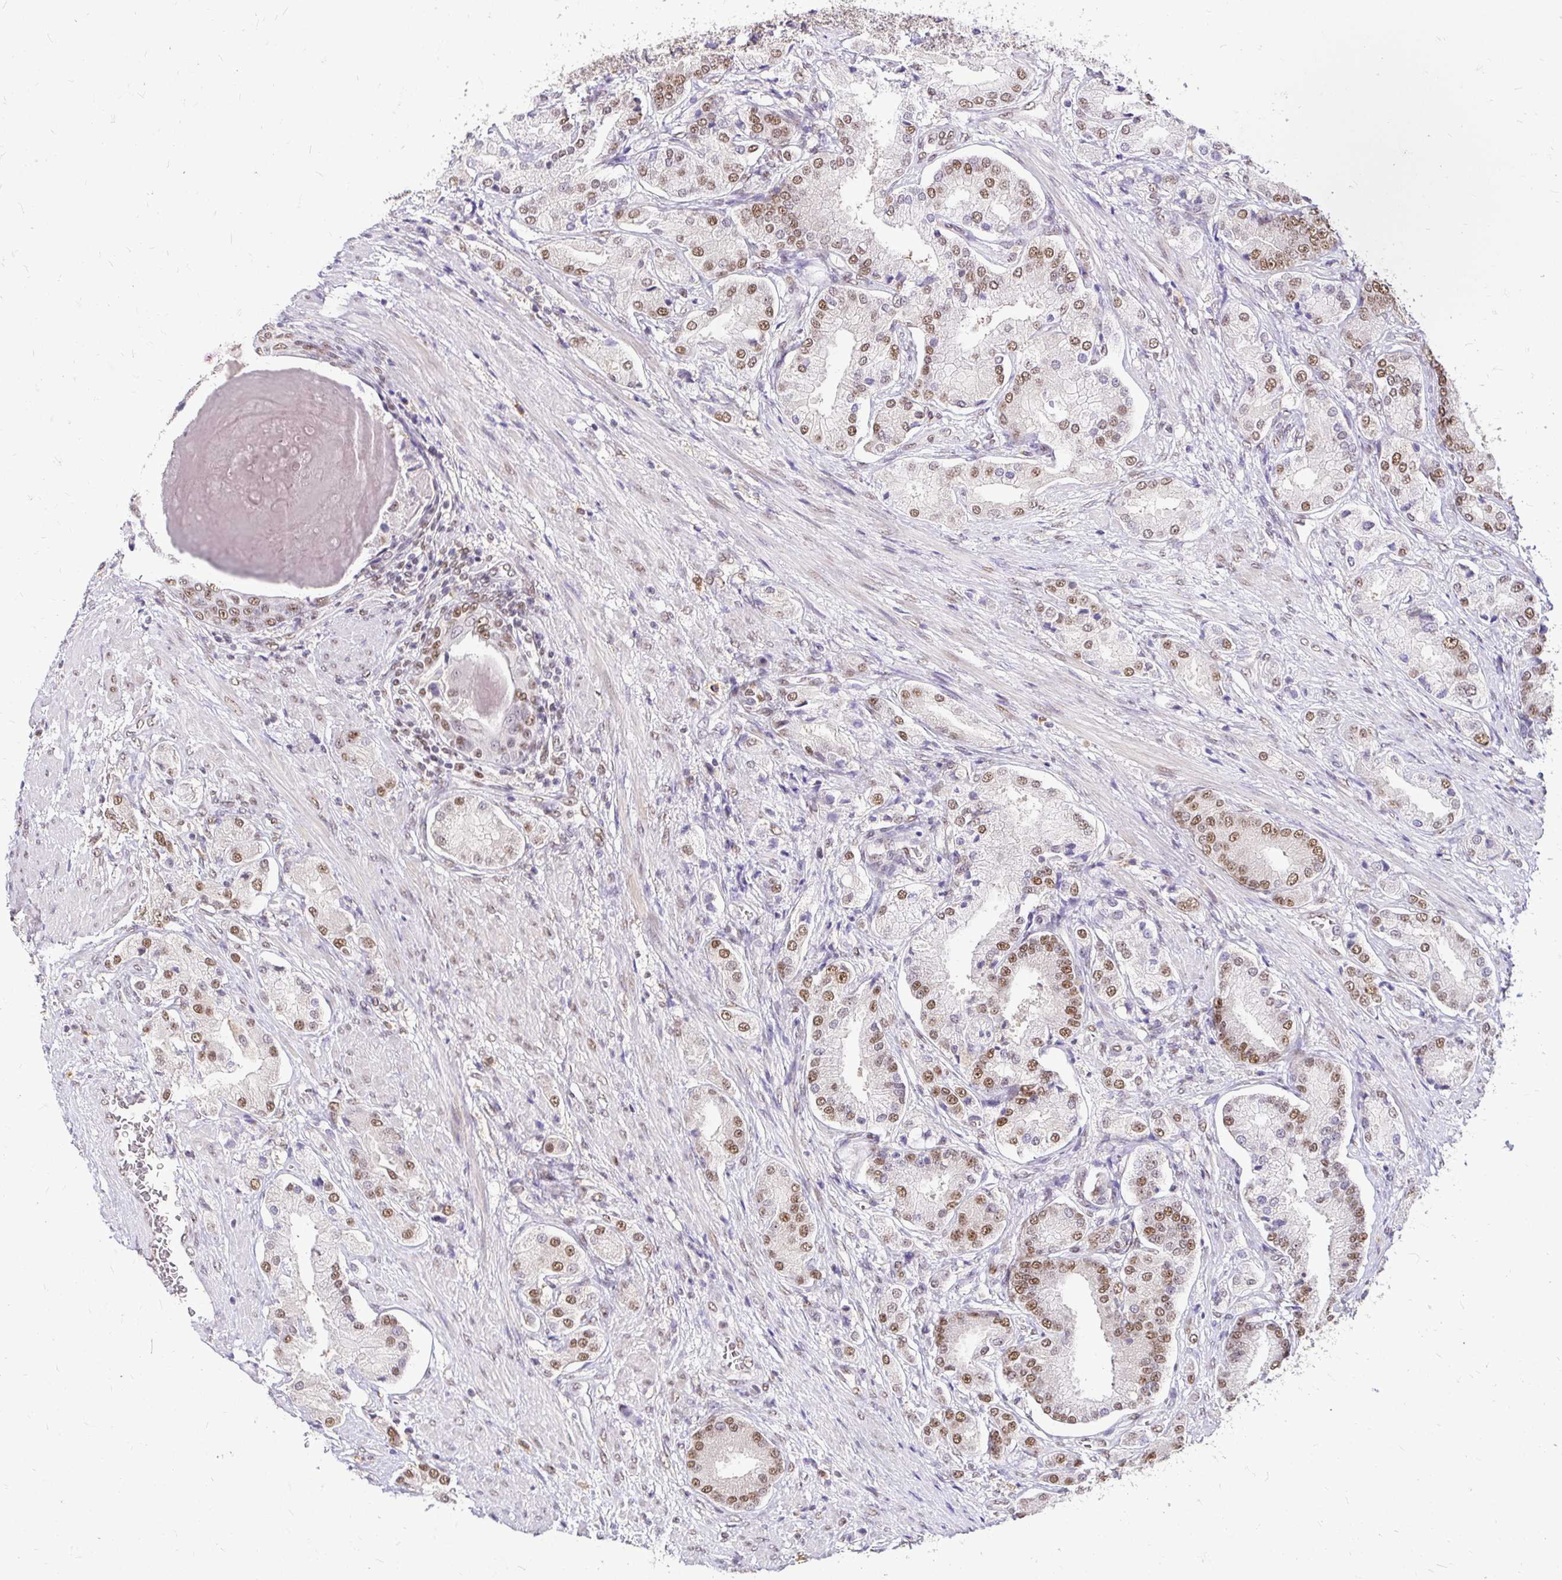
{"staining": {"intensity": "moderate", "quantity": ">75%", "location": "nuclear"}, "tissue": "prostate cancer", "cell_type": "Tumor cells", "image_type": "cancer", "snomed": [{"axis": "morphology", "description": "Adenocarcinoma, High grade"}, {"axis": "topography", "description": "Prostate and seminal vesicle, NOS"}], "caption": "Moderate nuclear protein staining is appreciated in about >75% of tumor cells in prostate cancer (high-grade adenocarcinoma).", "gene": "RIMS4", "patient": {"sex": "male", "age": 61}}